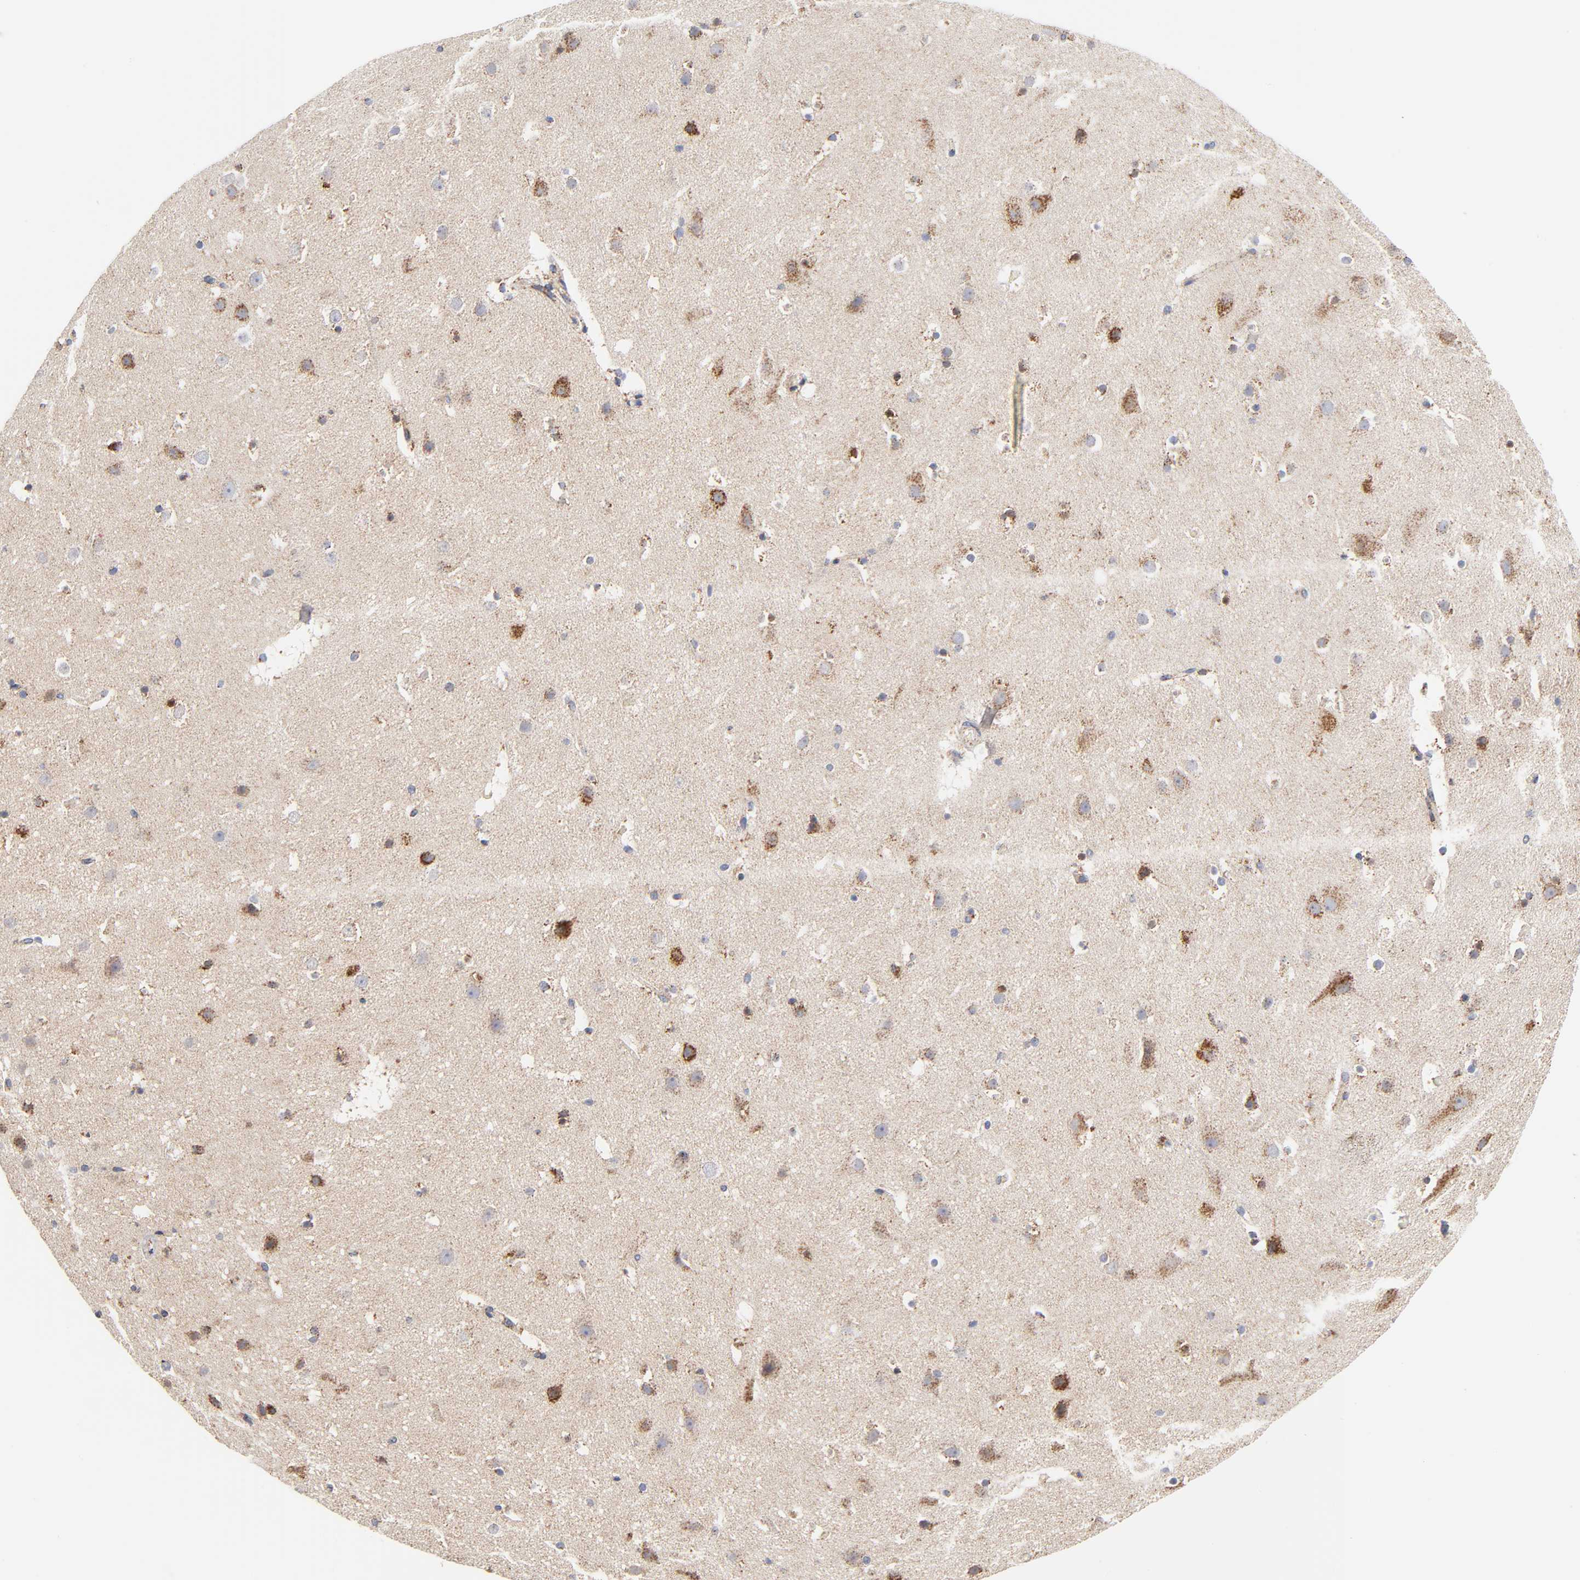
{"staining": {"intensity": "weak", "quantity": "<25%", "location": "cytoplasmic/membranous"}, "tissue": "cerebral cortex", "cell_type": "Endothelial cells", "image_type": "normal", "snomed": [{"axis": "morphology", "description": "Normal tissue, NOS"}, {"axis": "topography", "description": "Cerebral cortex"}], "caption": "Endothelial cells are negative for protein expression in unremarkable human cerebral cortex. (DAB (3,3'-diaminobenzidine) immunohistochemistry (IHC) visualized using brightfield microscopy, high magnification).", "gene": "DIABLO", "patient": {"sex": "male", "age": 45}}